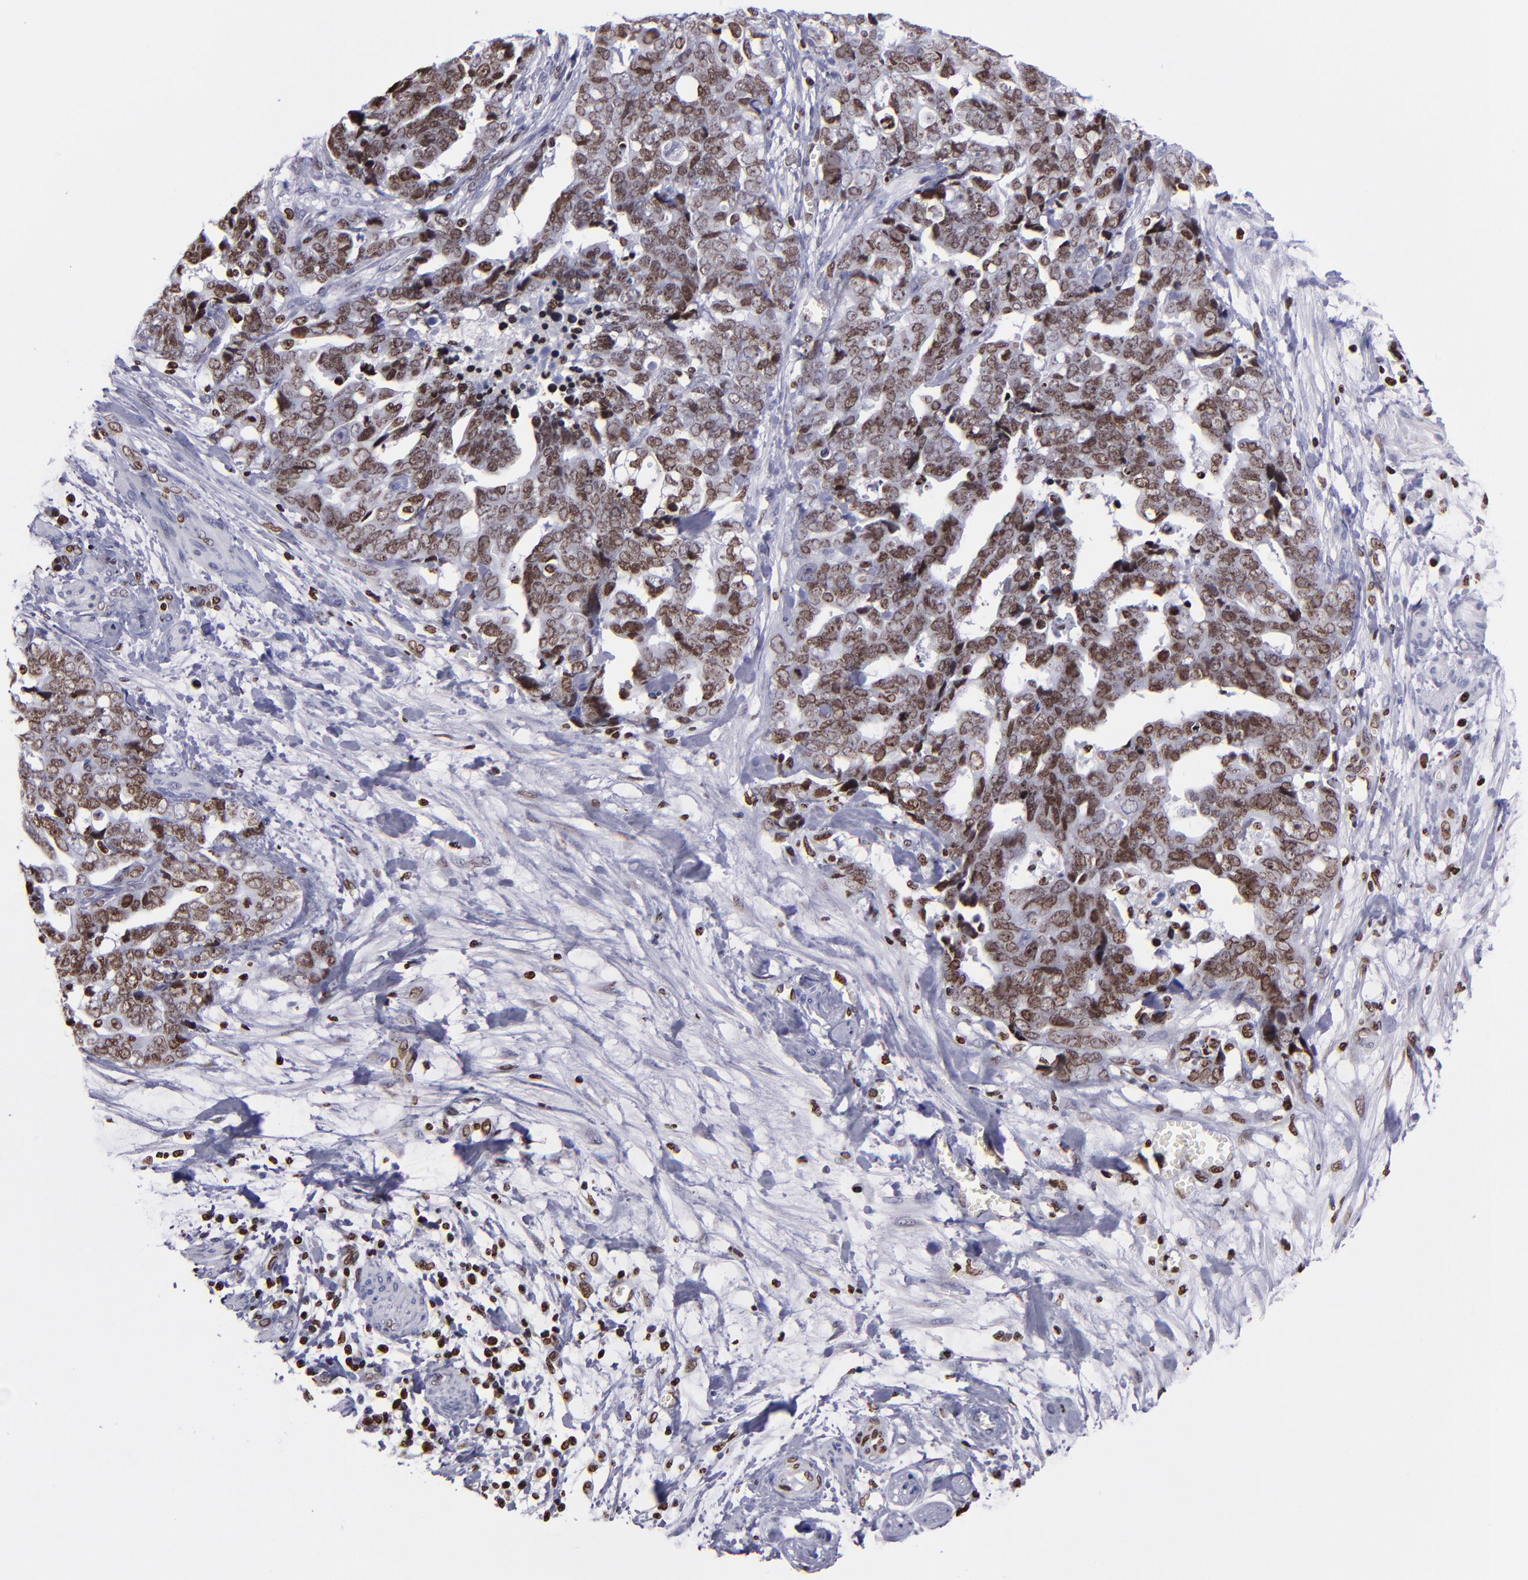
{"staining": {"intensity": "moderate", "quantity": ">75%", "location": "nuclear"}, "tissue": "ovarian cancer", "cell_type": "Tumor cells", "image_type": "cancer", "snomed": [{"axis": "morphology", "description": "Normal tissue, NOS"}, {"axis": "morphology", "description": "Cystadenocarcinoma, serous, NOS"}, {"axis": "topography", "description": "Fallopian tube"}, {"axis": "topography", "description": "Ovary"}], "caption": "A brown stain labels moderate nuclear staining of a protein in human ovarian cancer (serous cystadenocarcinoma) tumor cells.", "gene": "CDKL5", "patient": {"sex": "female", "age": 56}}